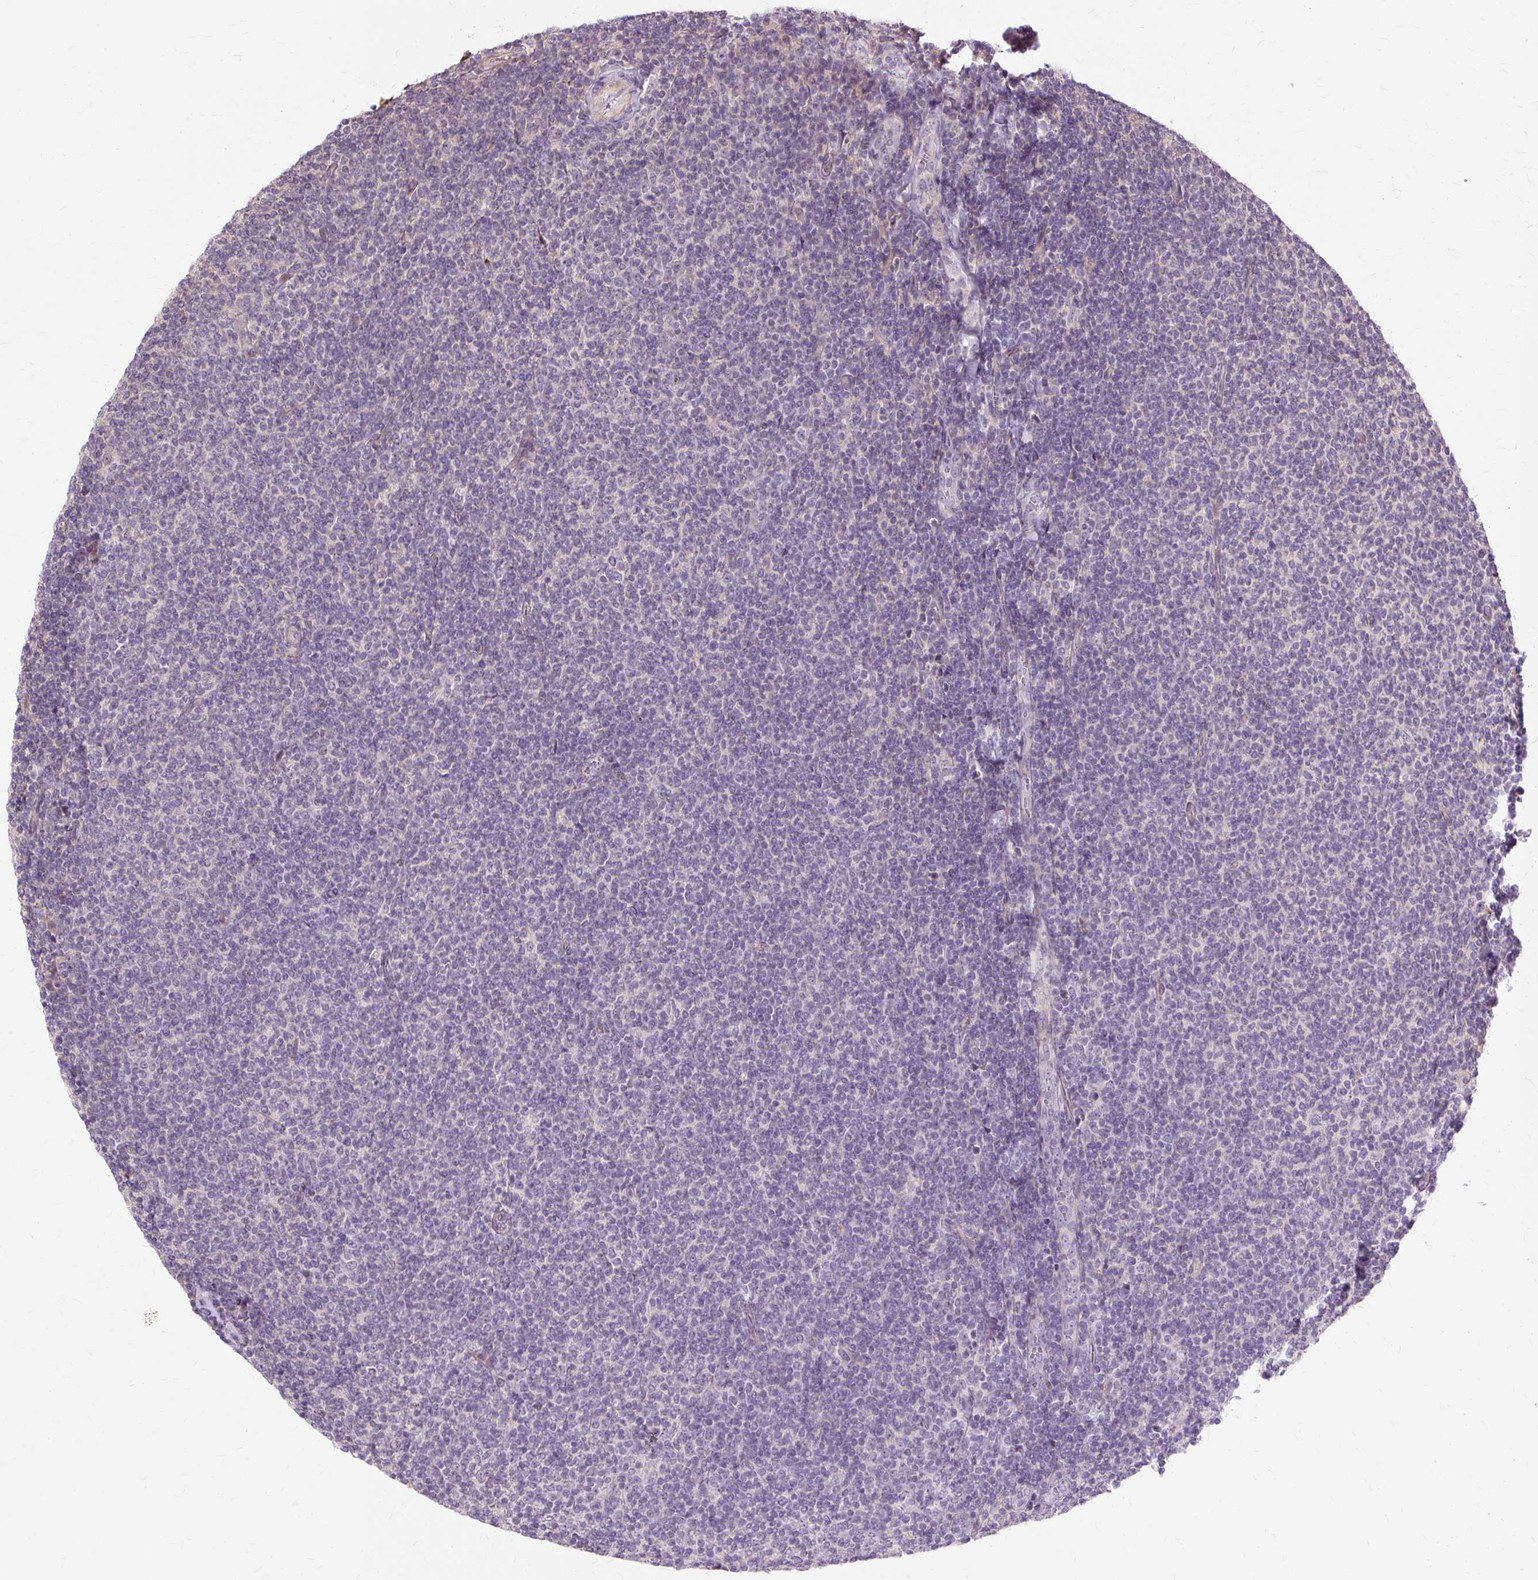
{"staining": {"intensity": "negative", "quantity": "none", "location": "none"}, "tissue": "lymphoma", "cell_type": "Tumor cells", "image_type": "cancer", "snomed": [{"axis": "morphology", "description": "Malignant lymphoma, non-Hodgkin's type, Low grade"}, {"axis": "topography", "description": "Lymph node"}], "caption": "IHC image of low-grade malignant lymphoma, non-Hodgkin's type stained for a protein (brown), which demonstrates no expression in tumor cells.", "gene": "TSPAN8", "patient": {"sex": "male", "age": 52}}